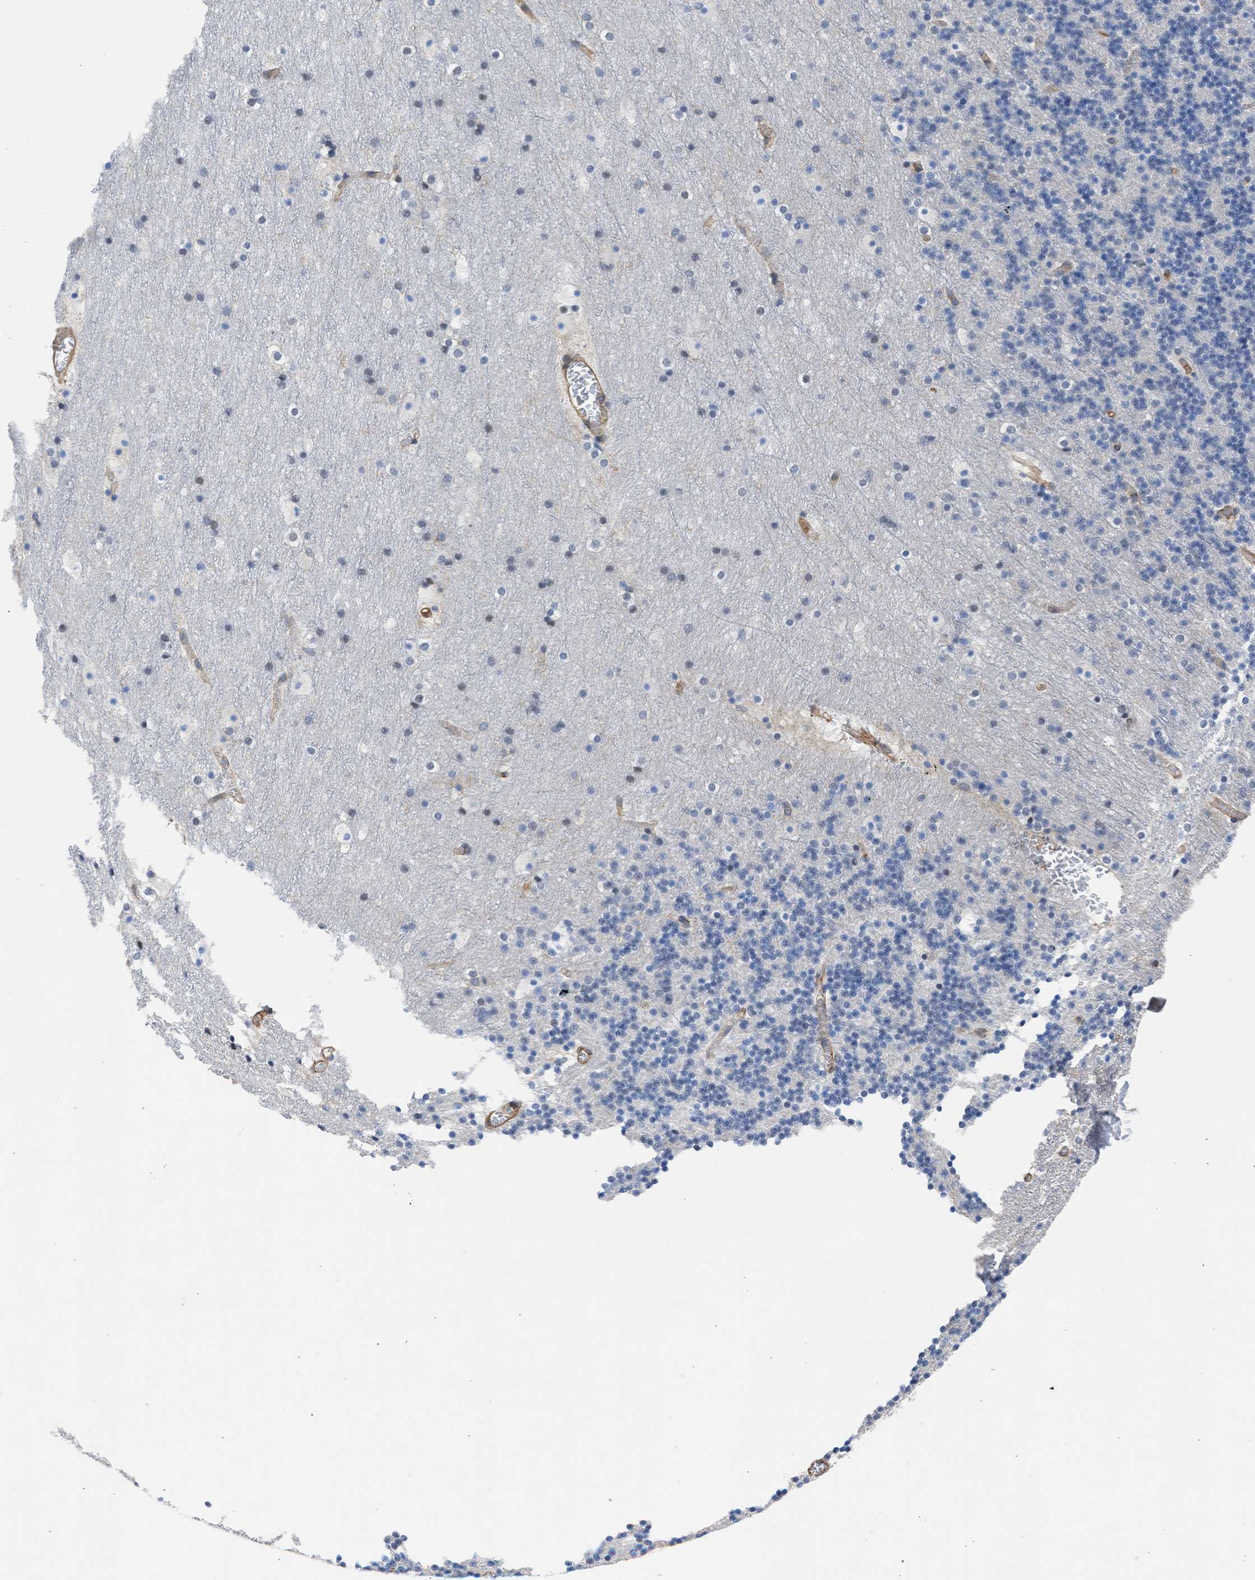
{"staining": {"intensity": "negative", "quantity": "none", "location": "none"}, "tissue": "cerebellum", "cell_type": "Cells in granular layer", "image_type": "normal", "snomed": [{"axis": "morphology", "description": "Normal tissue, NOS"}, {"axis": "topography", "description": "Cerebellum"}], "caption": "Immunohistochemical staining of normal human cerebellum shows no significant positivity in cells in granular layer.", "gene": "MAS1L", "patient": {"sex": "male", "age": 45}}